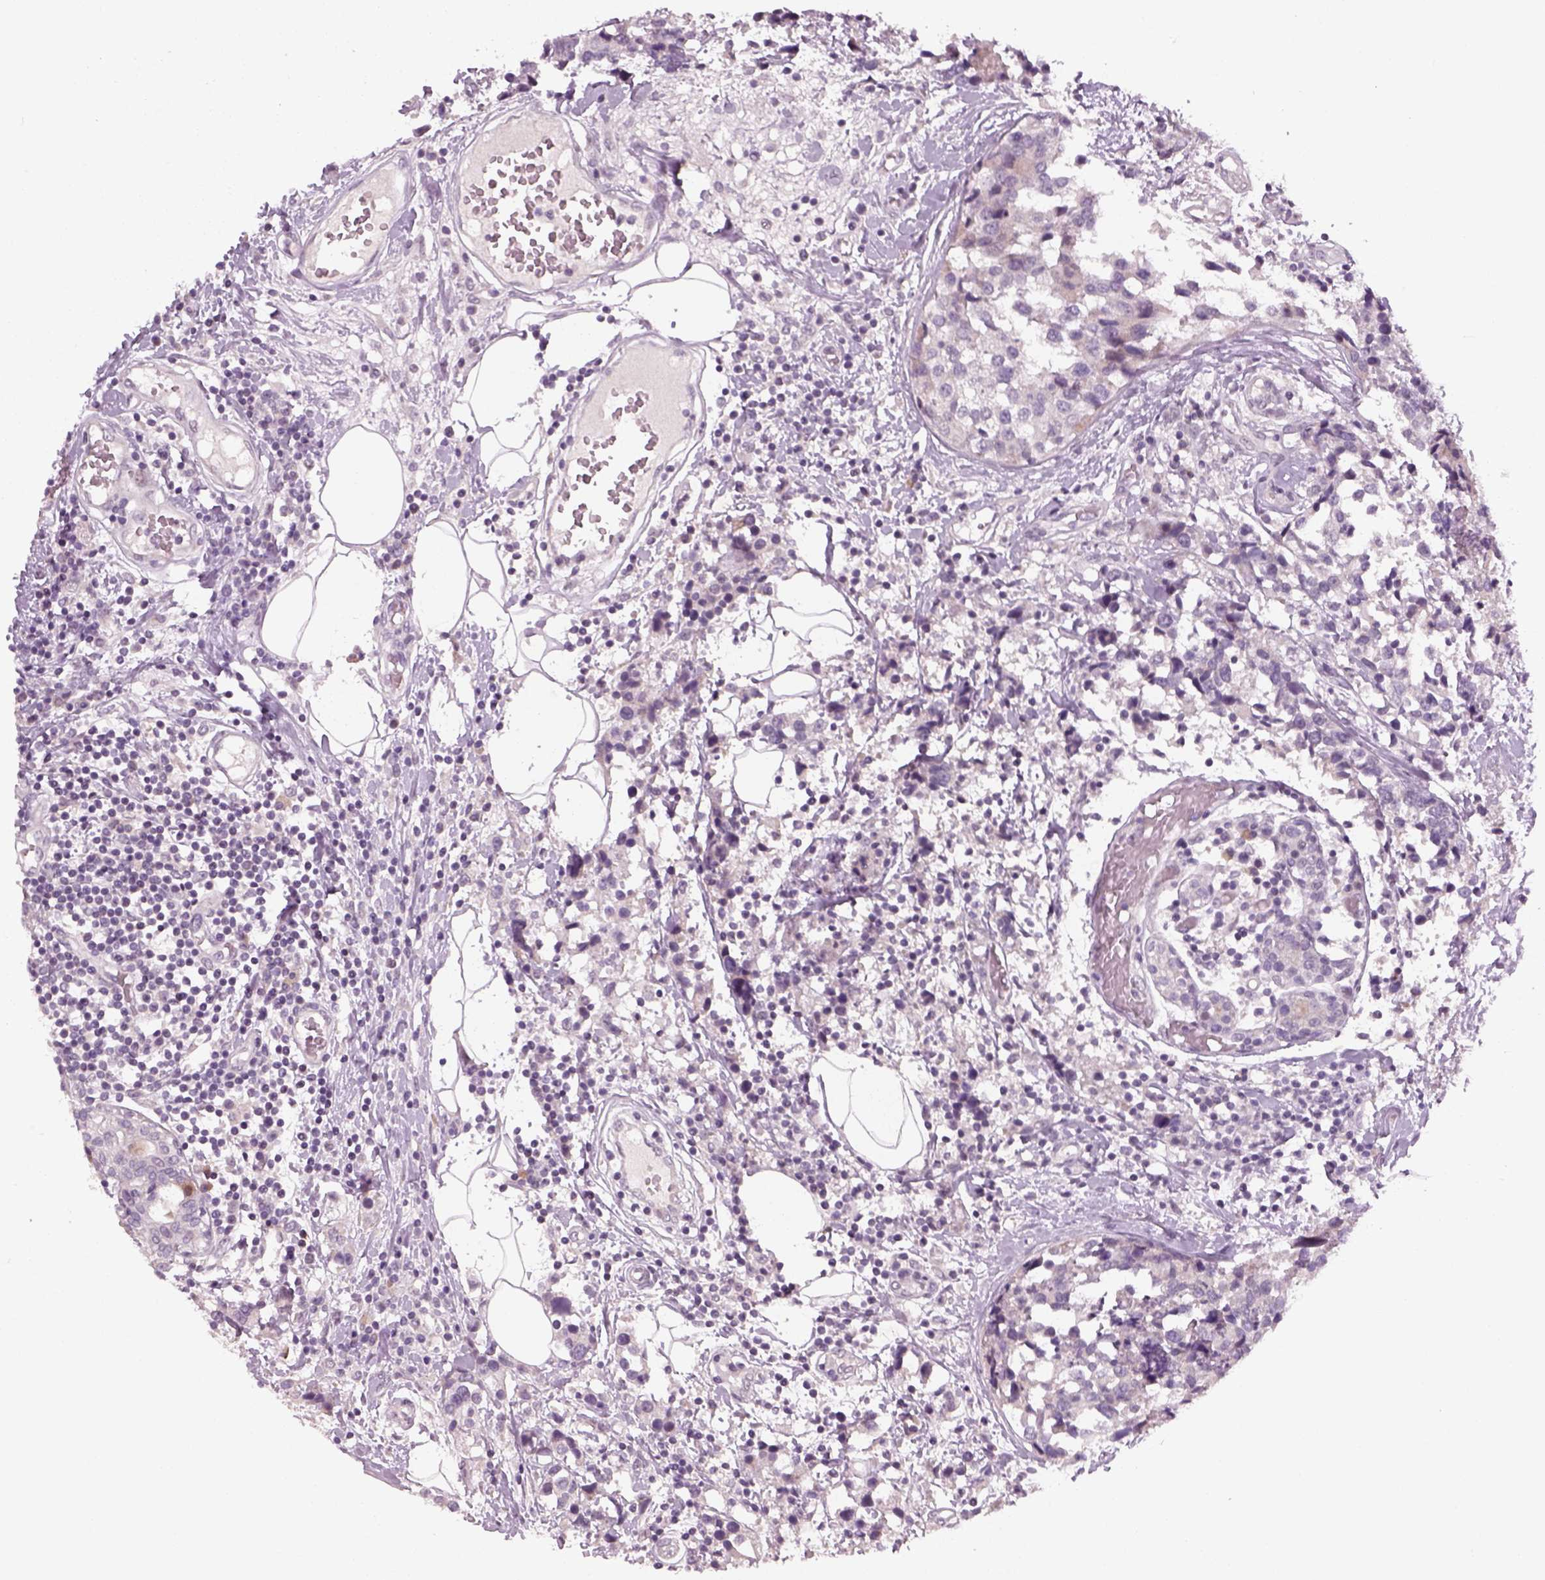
{"staining": {"intensity": "negative", "quantity": "none", "location": "none"}, "tissue": "breast cancer", "cell_type": "Tumor cells", "image_type": "cancer", "snomed": [{"axis": "morphology", "description": "Lobular carcinoma"}, {"axis": "topography", "description": "Breast"}], "caption": "A photomicrograph of lobular carcinoma (breast) stained for a protein shows no brown staining in tumor cells.", "gene": "PENK", "patient": {"sex": "female", "age": 59}}